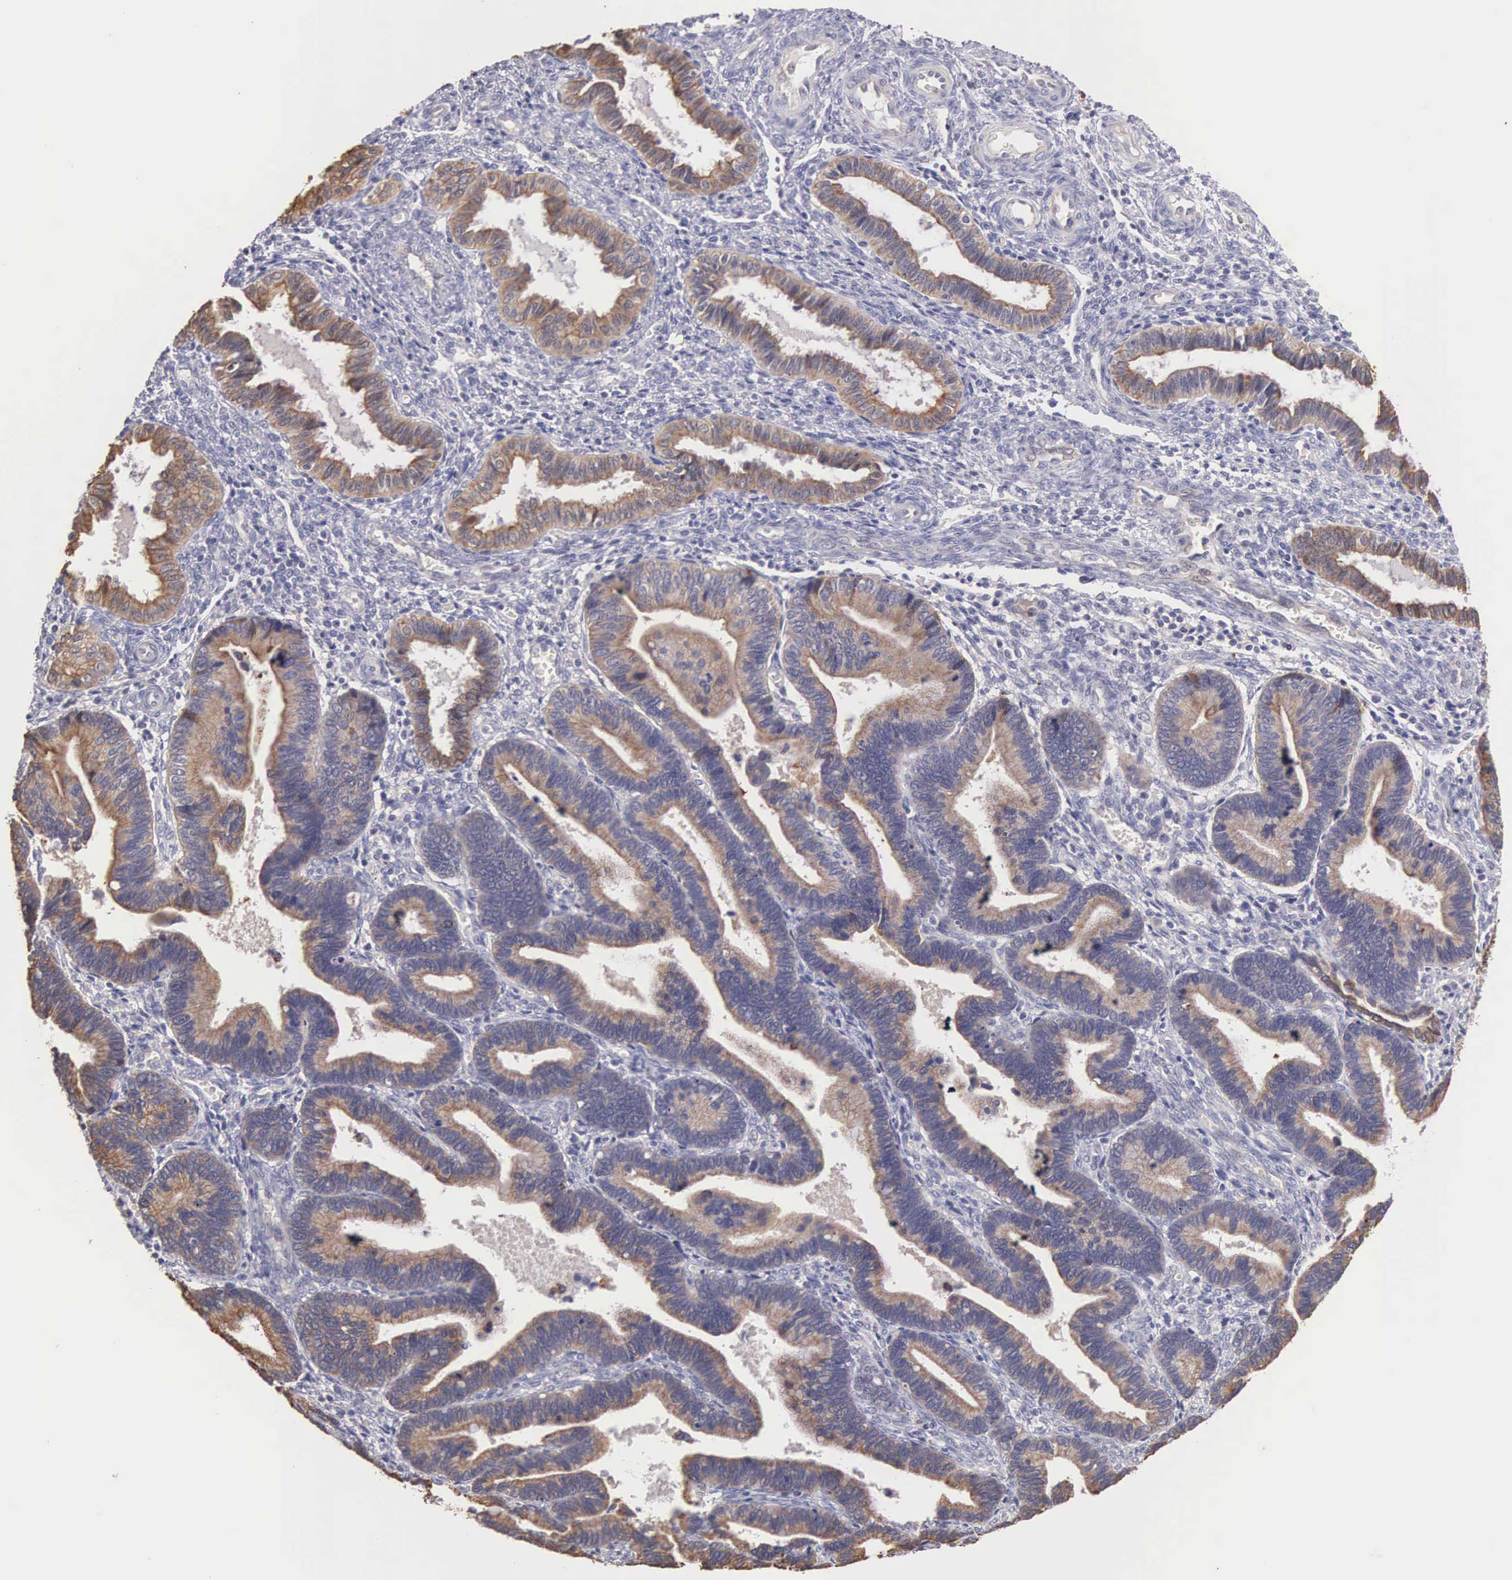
{"staining": {"intensity": "negative", "quantity": "none", "location": "none"}, "tissue": "endometrium", "cell_type": "Cells in endometrial stroma", "image_type": "normal", "snomed": [{"axis": "morphology", "description": "Normal tissue, NOS"}, {"axis": "topography", "description": "Endometrium"}], "caption": "The photomicrograph demonstrates no staining of cells in endometrial stroma in unremarkable endometrium. The staining was performed using DAB to visualize the protein expression in brown, while the nuclei were stained in blue with hematoxylin (Magnification: 20x).", "gene": "PIR", "patient": {"sex": "female", "age": 36}}